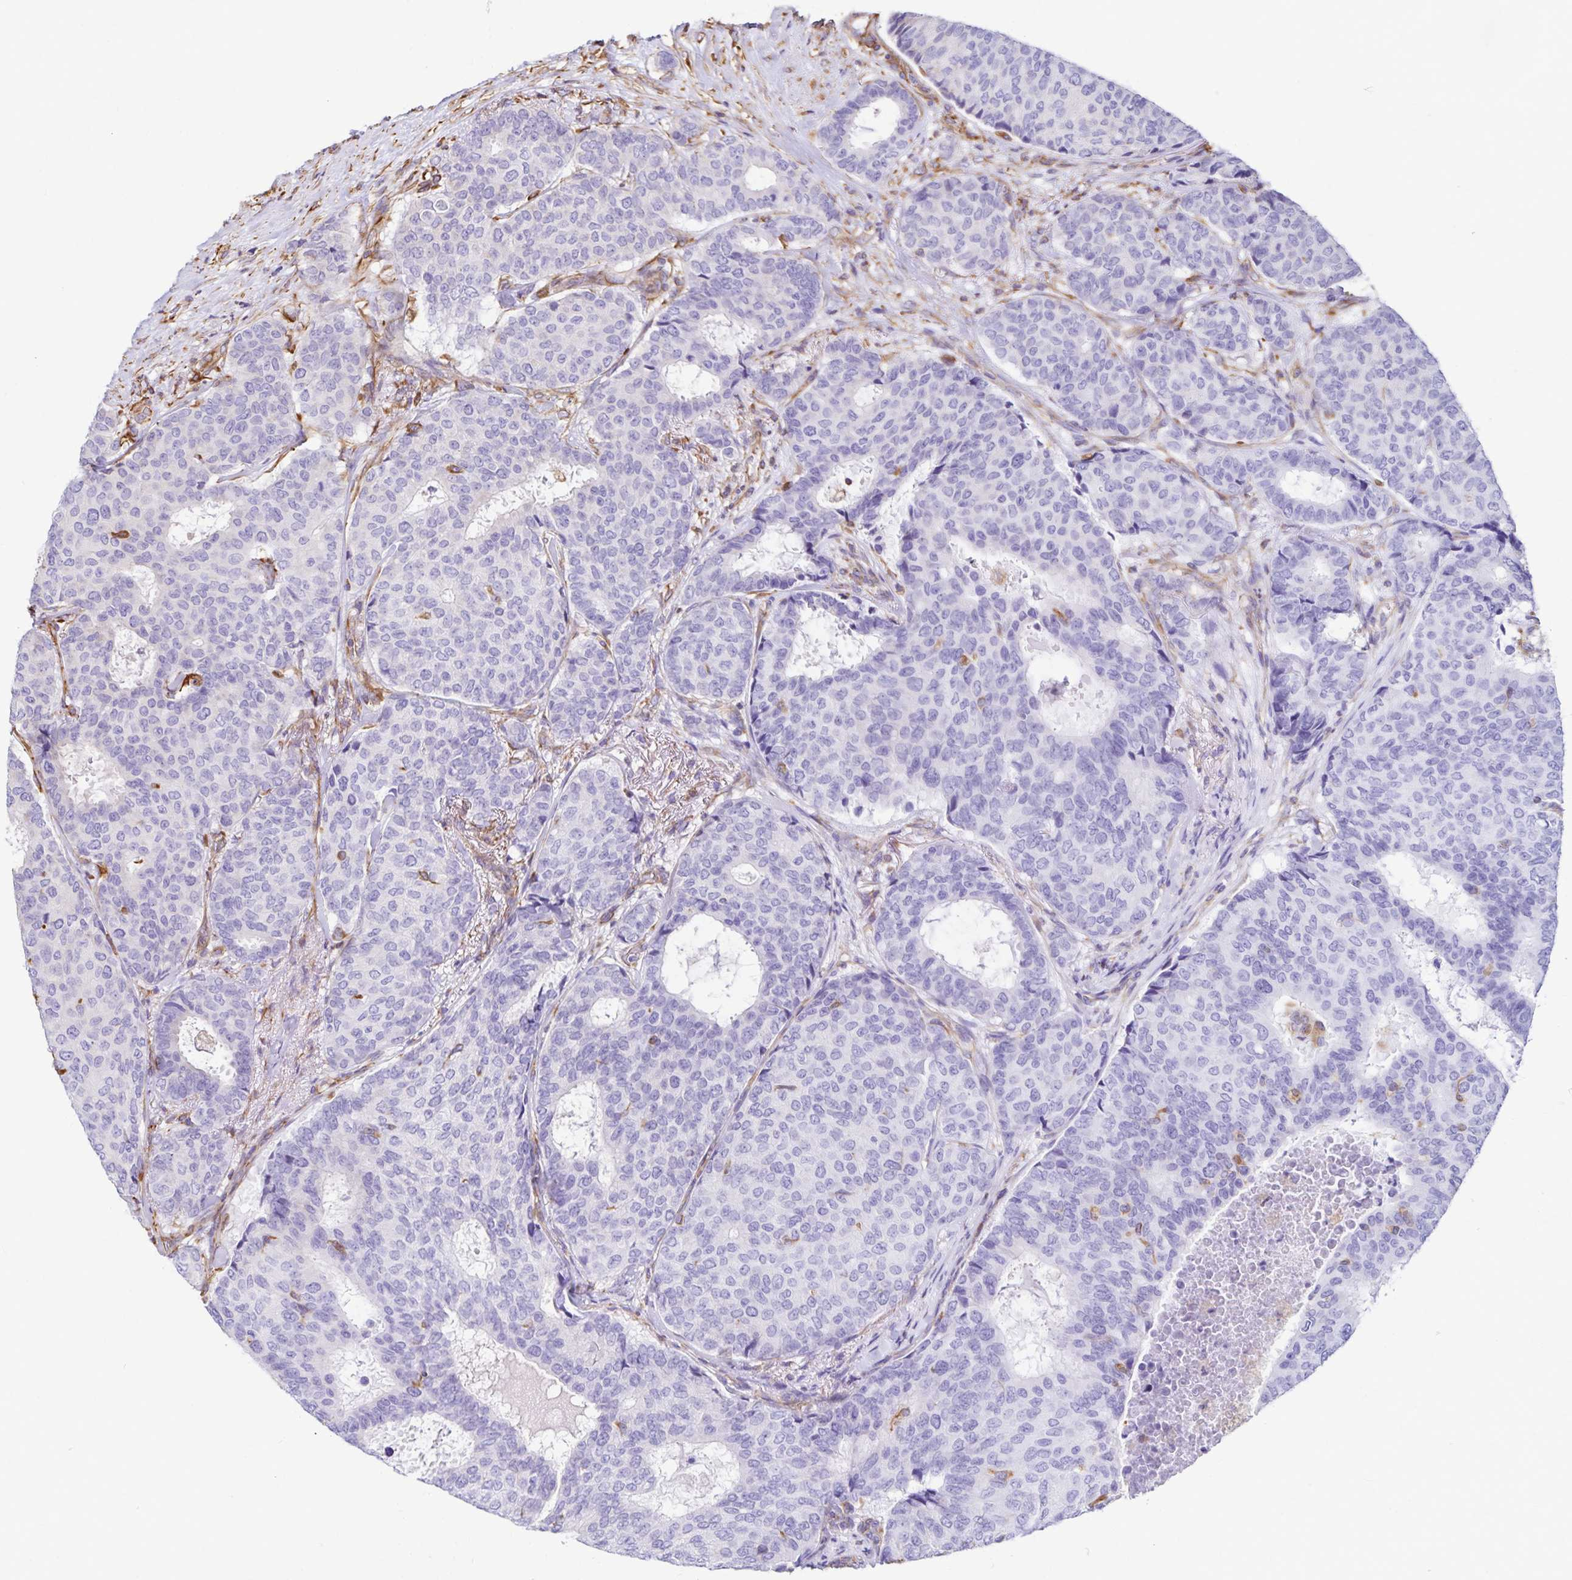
{"staining": {"intensity": "negative", "quantity": "none", "location": "none"}, "tissue": "breast cancer", "cell_type": "Tumor cells", "image_type": "cancer", "snomed": [{"axis": "morphology", "description": "Duct carcinoma"}, {"axis": "topography", "description": "Breast"}], "caption": "A photomicrograph of breast cancer (infiltrating ductal carcinoma) stained for a protein shows no brown staining in tumor cells. Nuclei are stained in blue.", "gene": "TRPV6", "patient": {"sex": "female", "age": 75}}